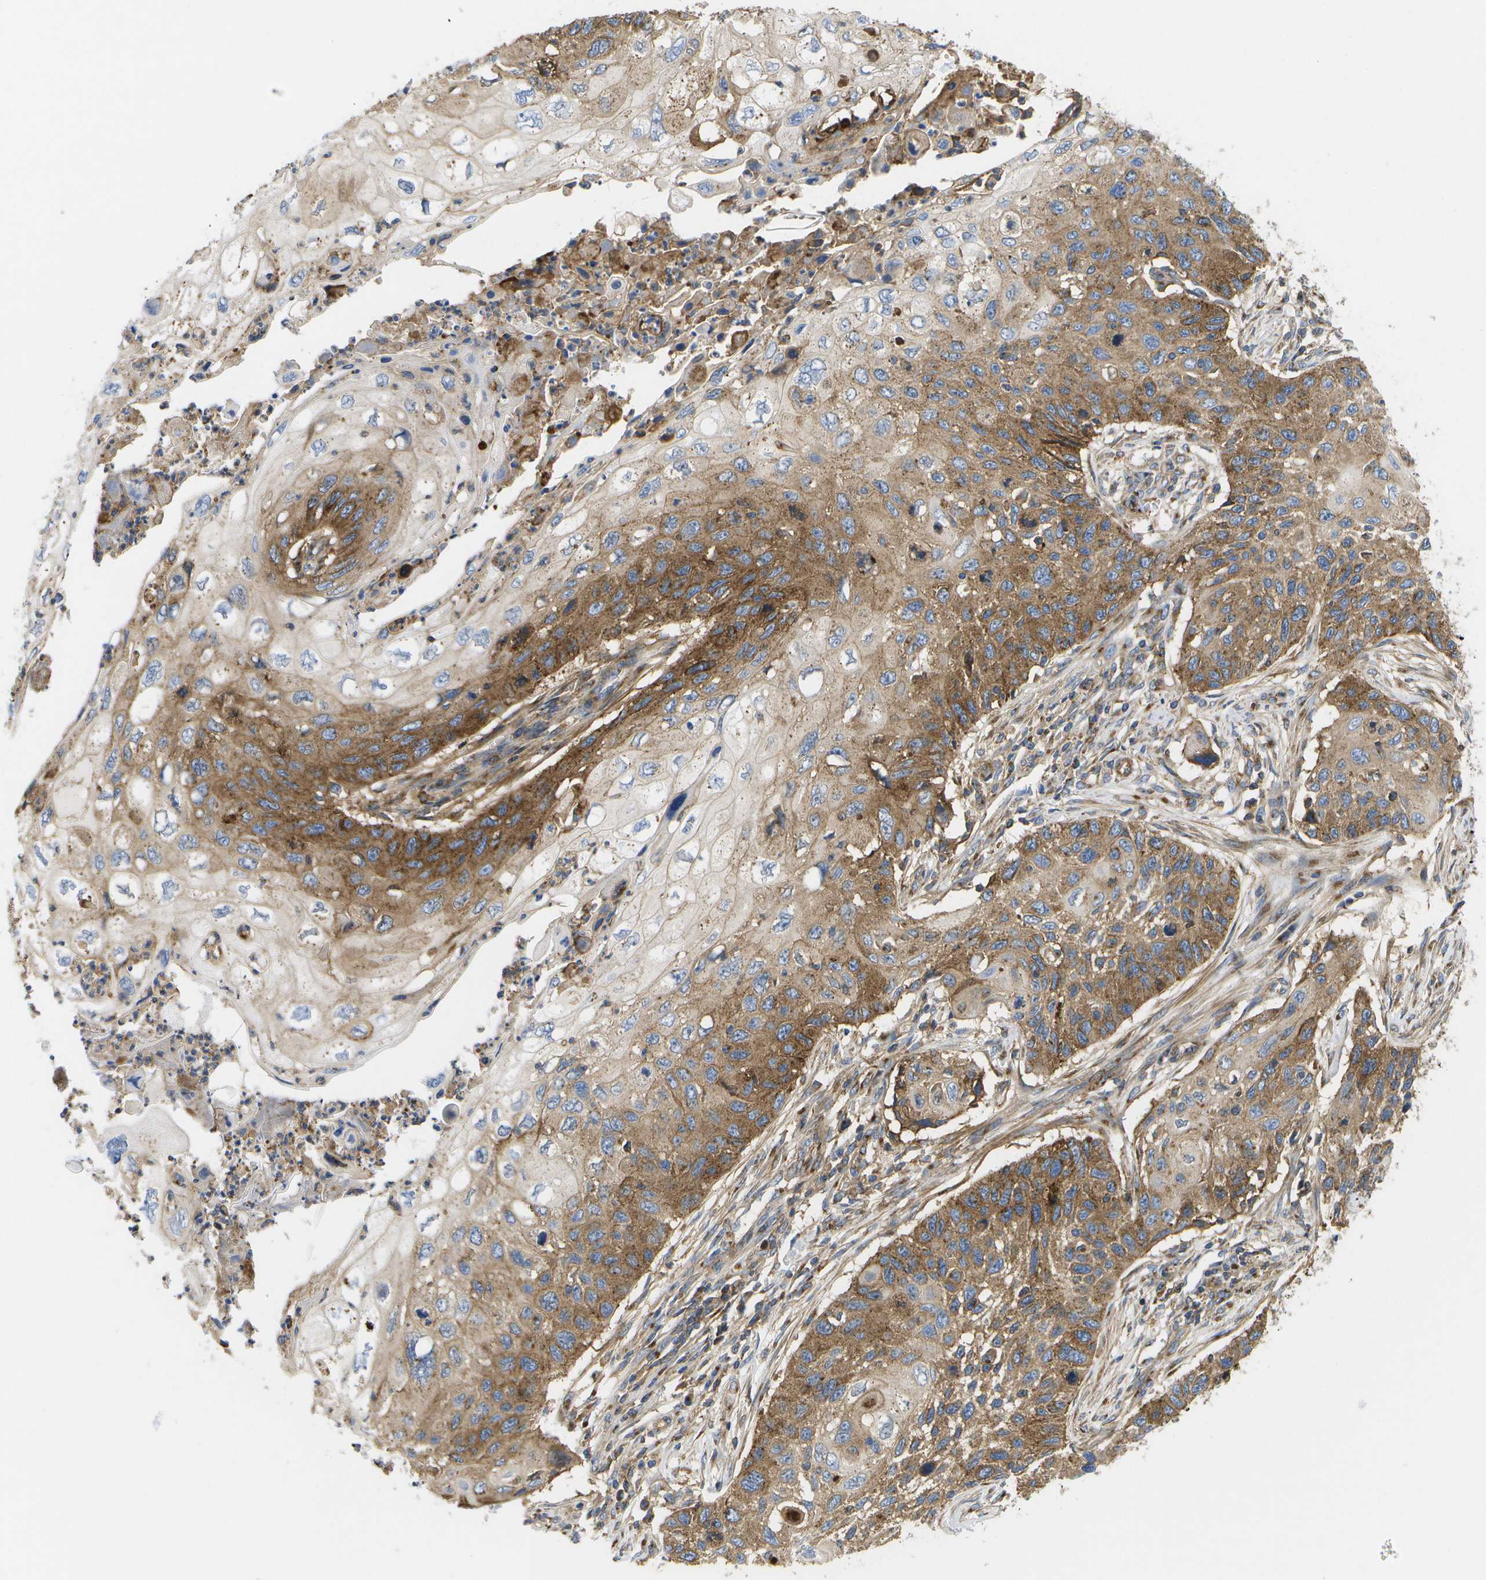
{"staining": {"intensity": "moderate", "quantity": ">75%", "location": "cytoplasmic/membranous"}, "tissue": "cervical cancer", "cell_type": "Tumor cells", "image_type": "cancer", "snomed": [{"axis": "morphology", "description": "Squamous cell carcinoma, NOS"}, {"axis": "topography", "description": "Cervix"}], "caption": "A high-resolution image shows immunohistochemistry staining of cervical squamous cell carcinoma, which demonstrates moderate cytoplasmic/membranous positivity in approximately >75% of tumor cells.", "gene": "BST2", "patient": {"sex": "female", "age": 70}}